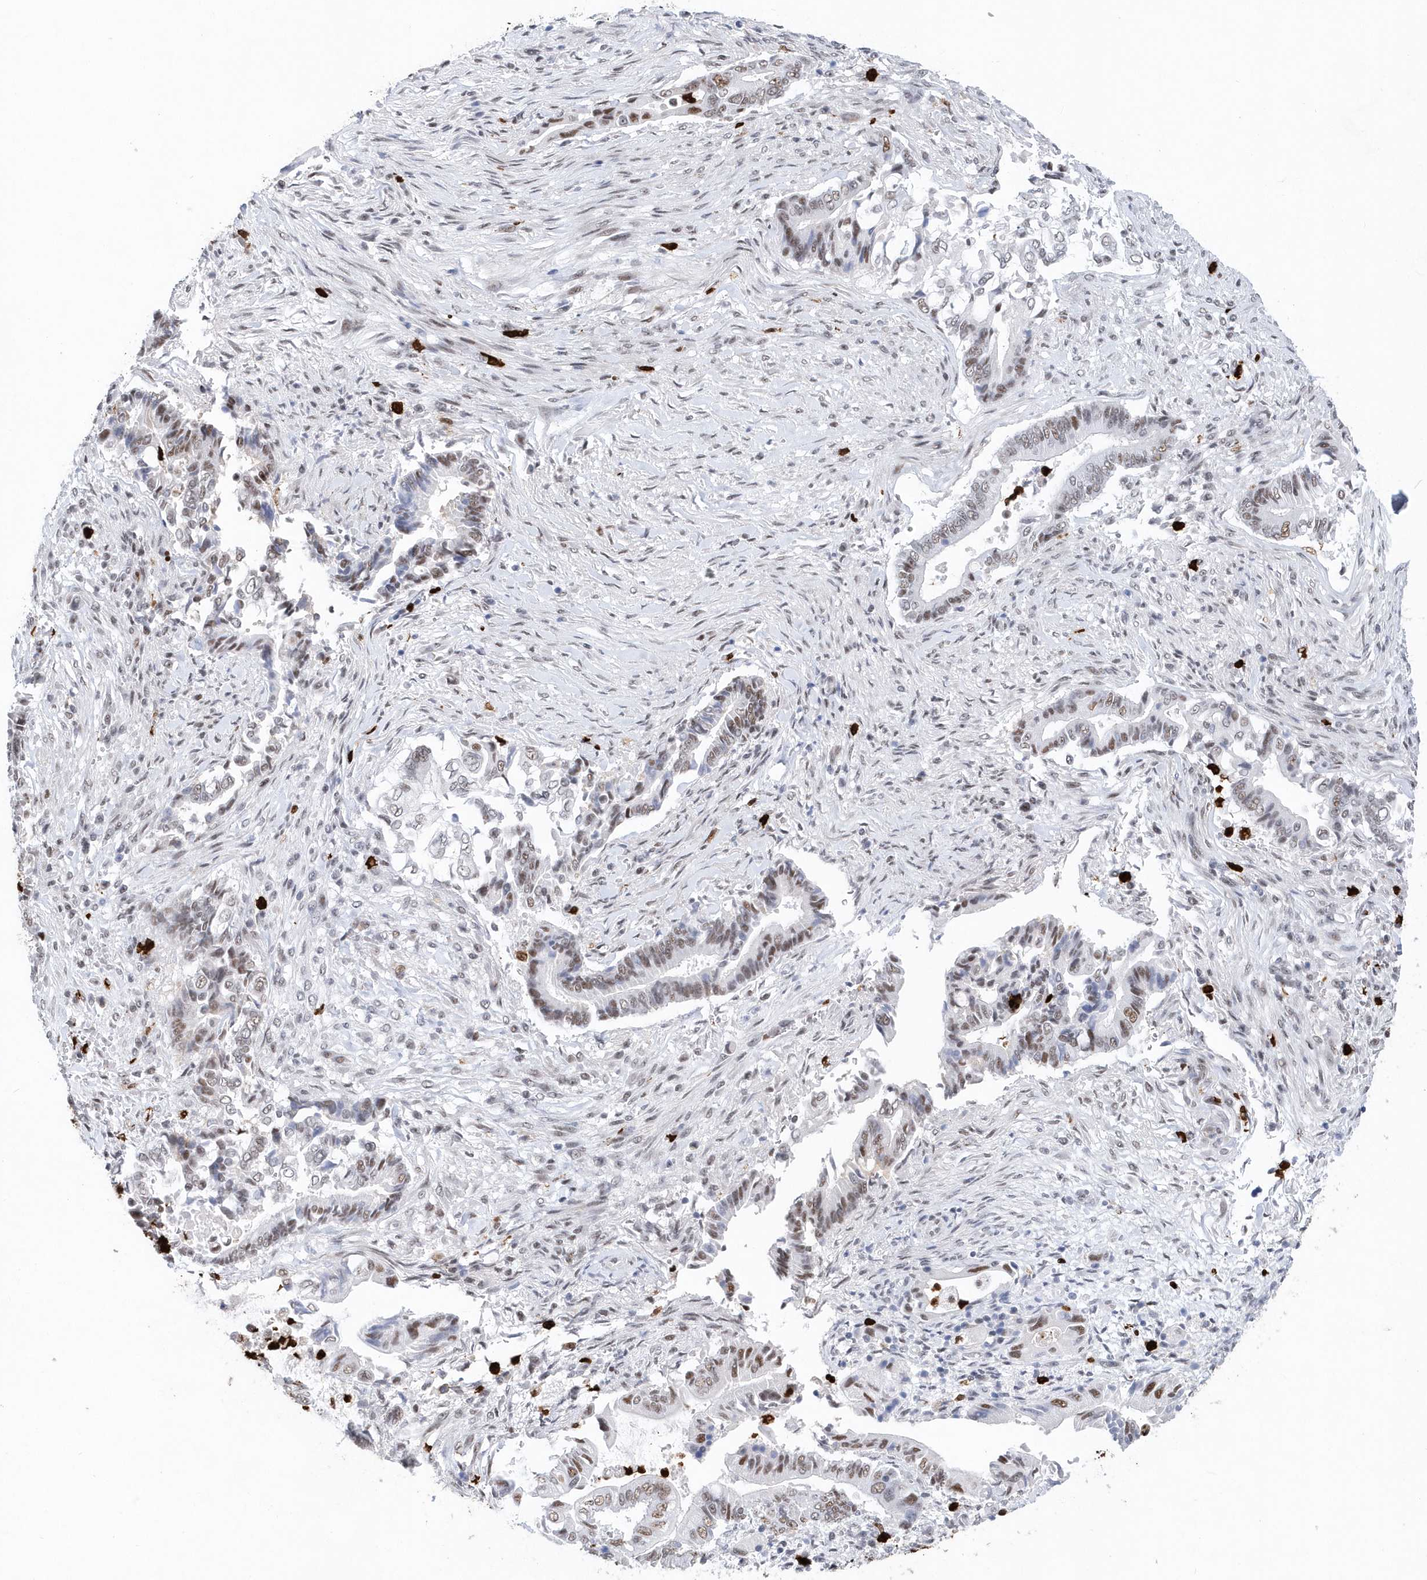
{"staining": {"intensity": "moderate", "quantity": "25%-75%", "location": "nuclear"}, "tissue": "pancreatic cancer", "cell_type": "Tumor cells", "image_type": "cancer", "snomed": [{"axis": "morphology", "description": "Adenocarcinoma, NOS"}, {"axis": "topography", "description": "Pancreas"}], "caption": "An image of pancreatic adenocarcinoma stained for a protein demonstrates moderate nuclear brown staining in tumor cells.", "gene": "RPP30", "patient": {"sex": "male", "age": 68}}